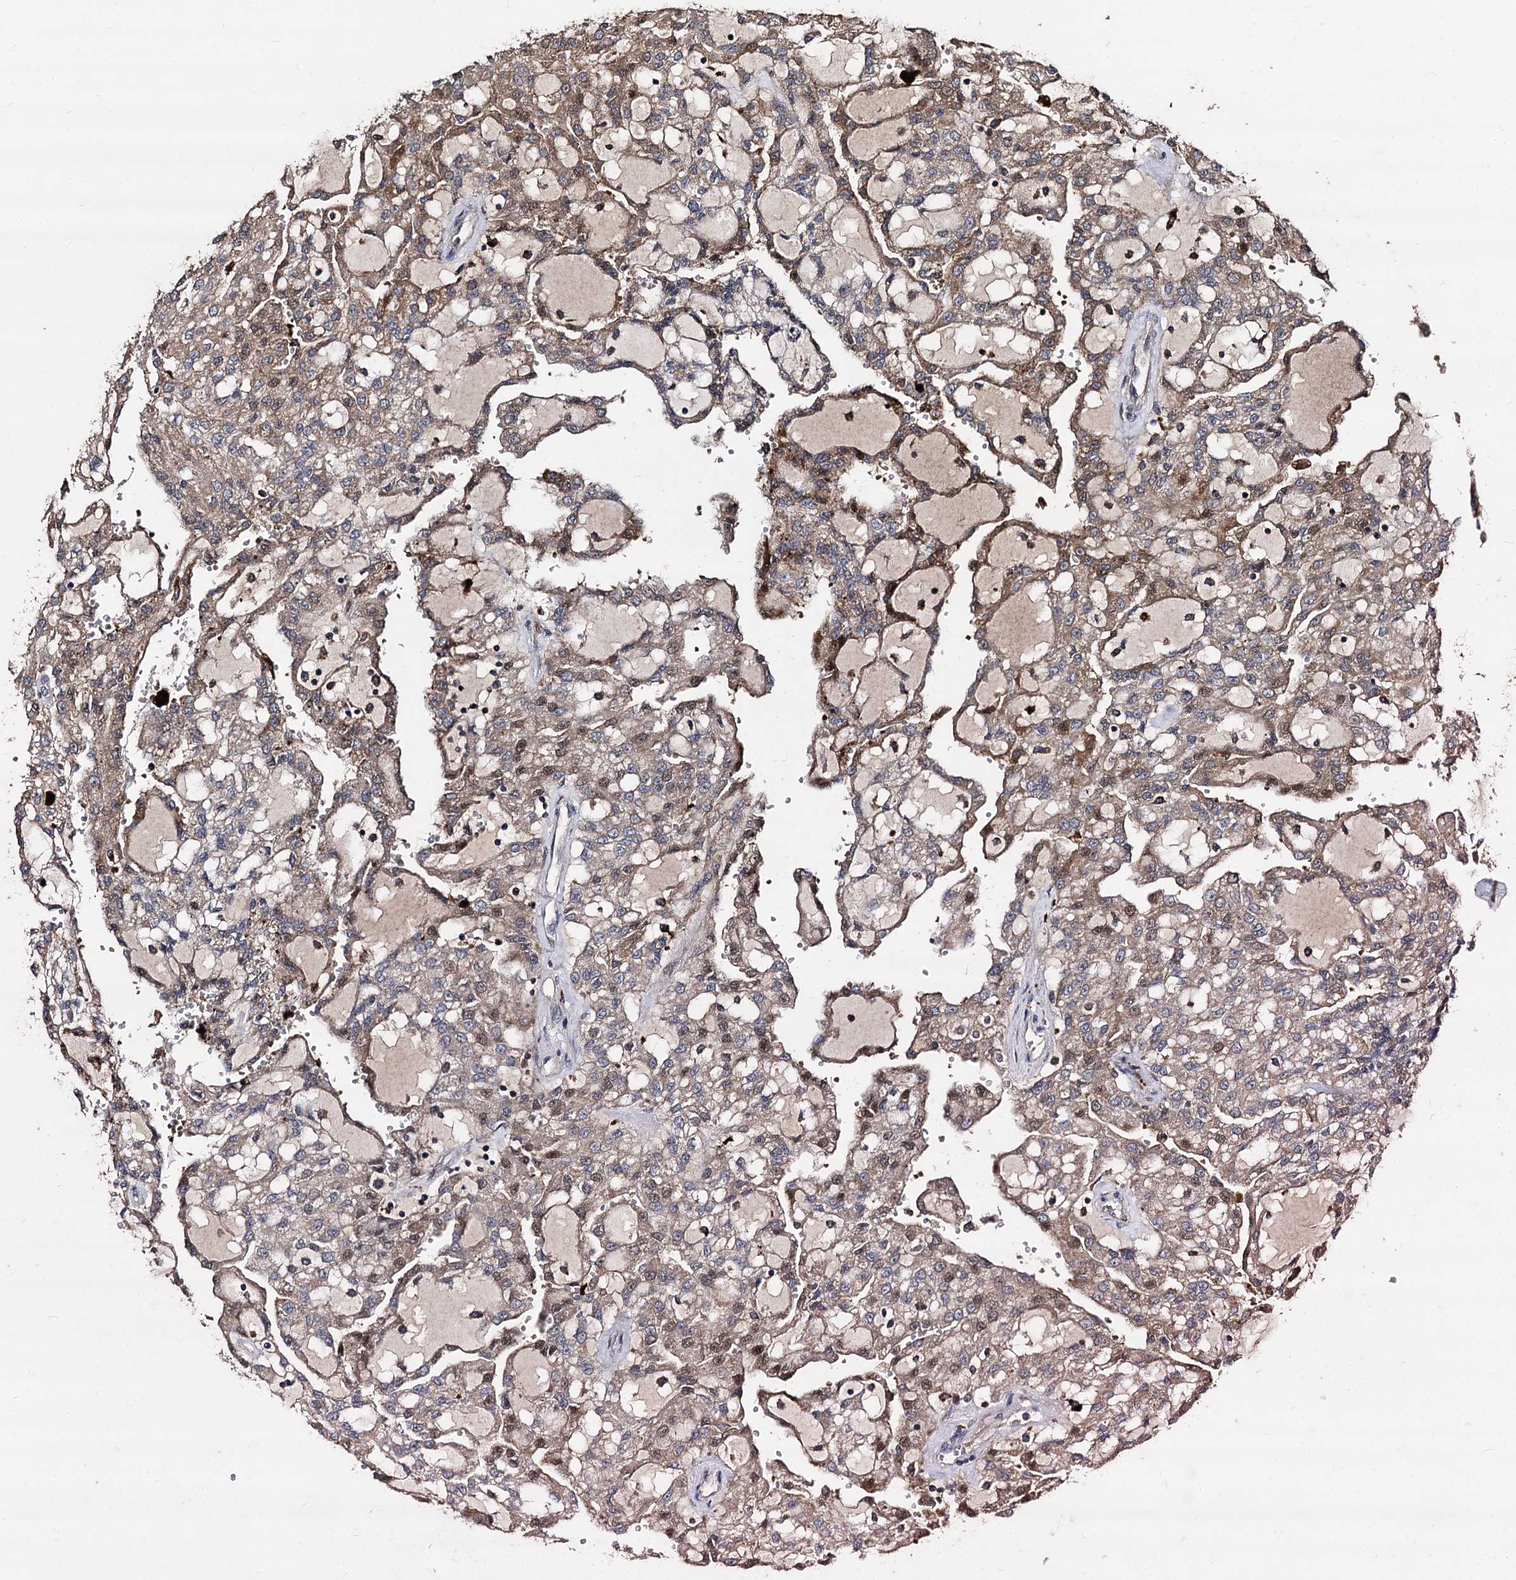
{"staining": {"intensity": "weak", "quantity": "25%-75%", "location": "cytoplasmic/membranous,nuclear"}, "tissue": "renal cancer", "cell_type": "Tumor cells", "image_type": "cancer", "snomed": [{"axis": "morphology", "description": "Adenocarcinoma, NOS"}, {"axis": "topography", "description": "Kidney"}], "caption": "Tumor cells show weak cytoplasmic/membranous and nuclear expression in about 25%-75% of cells in adenocarcinoma (renal).", "gene": "BCL2L2", "patient": {"sex": "male", "age": 63}}